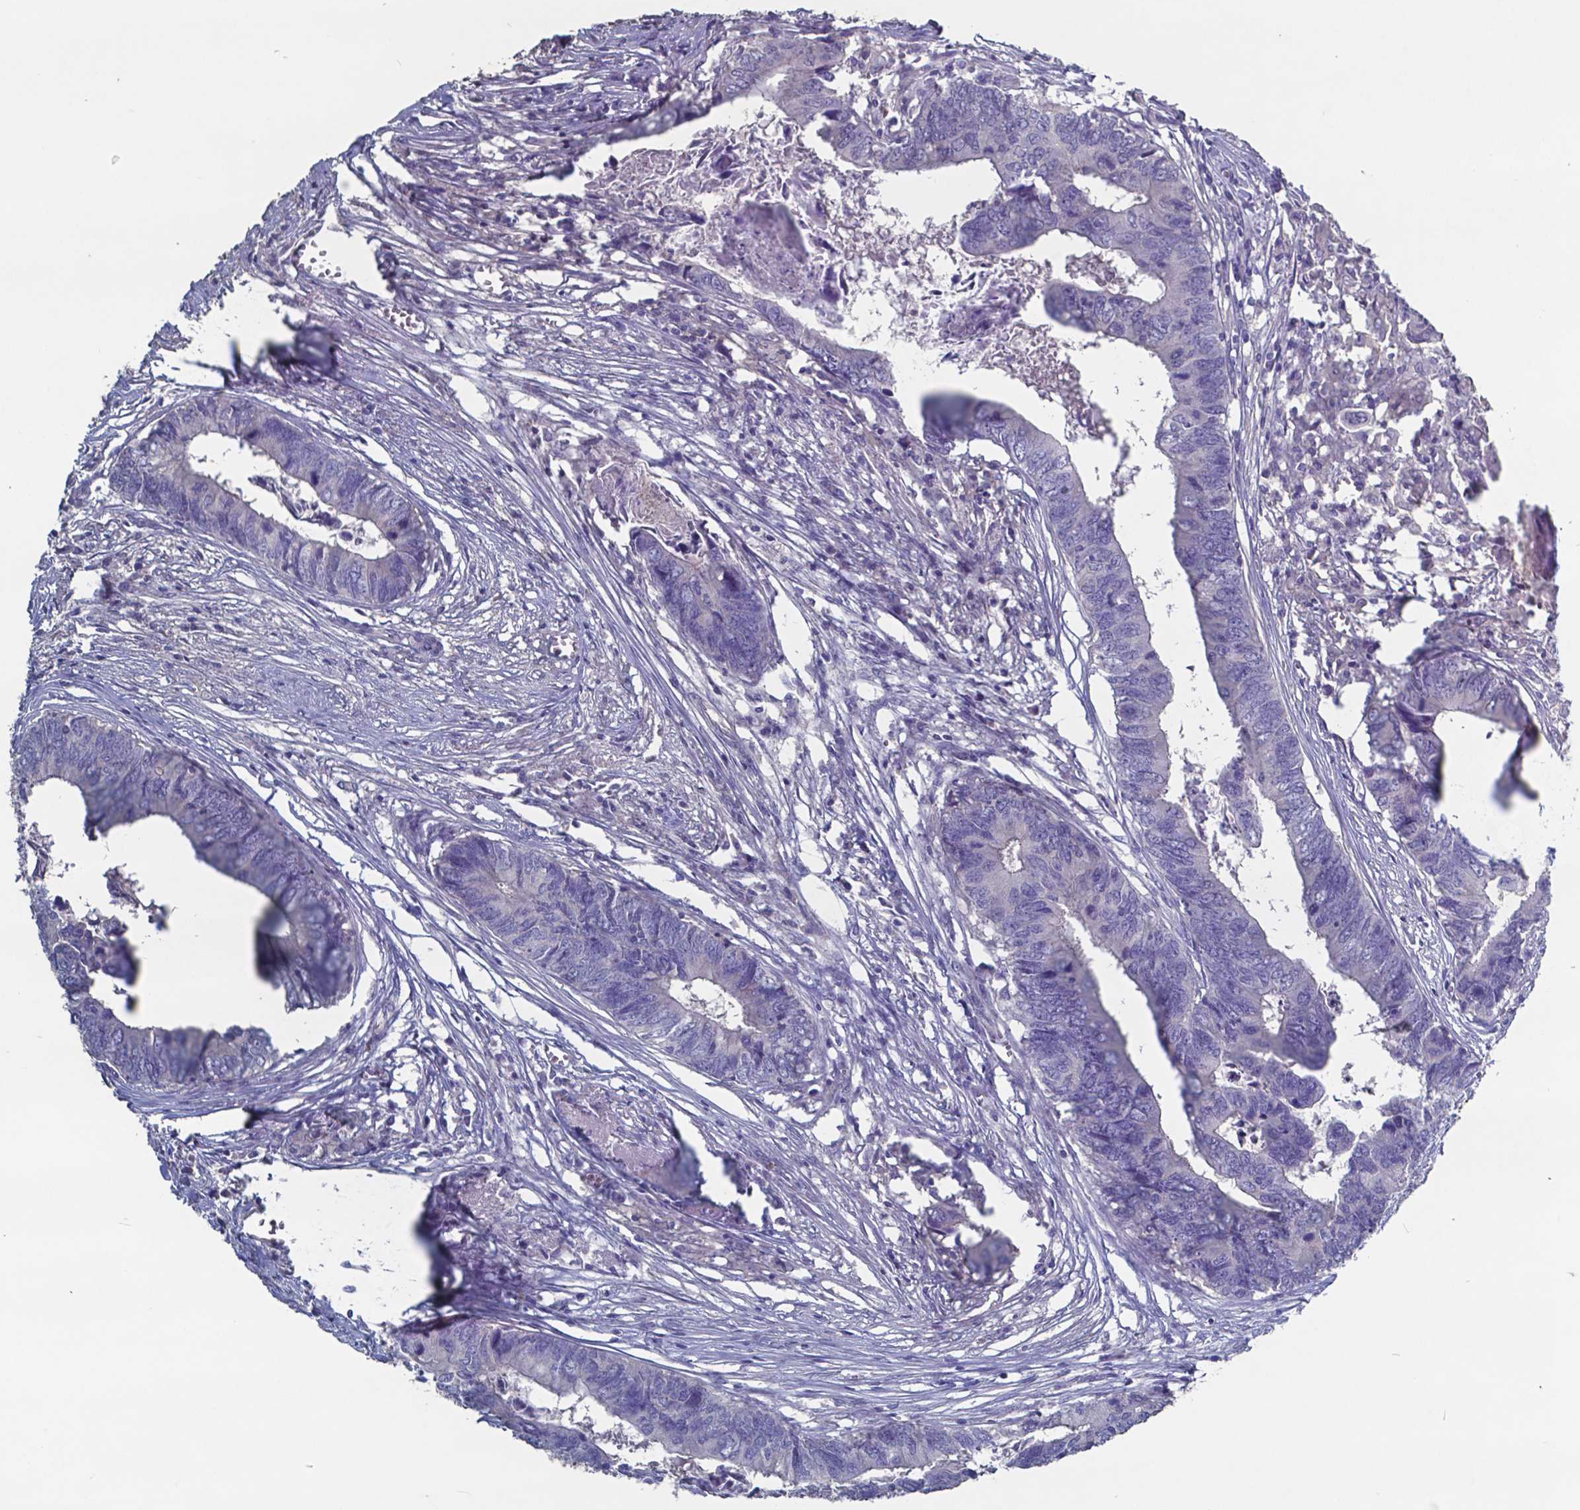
{"staining": {"intensity": "negative", "quantity": "none", "location": "none"}, "tissue": "colorectal cancer", "cell_type": "Tumor cells", "image_type": "cancer", "snomed": [{"axis": "morphology", "description": "Adenocarcinoma, NOS"}, {"axis": "topography", "description": "Colon"}], "caption": "IHC image of colorectal adenocarcinoma stained for a protein (brown), which reveals no staining in tumor cells. (Stains: DAB (3,3'-diaminobenzidine) immunohistochemistry (IHC) with hematoxylin counter stain, Microscopy: brightfield microscopy at high magnification).", "gene": "TTR", "patient": {"sex": "female", "age": 82}}